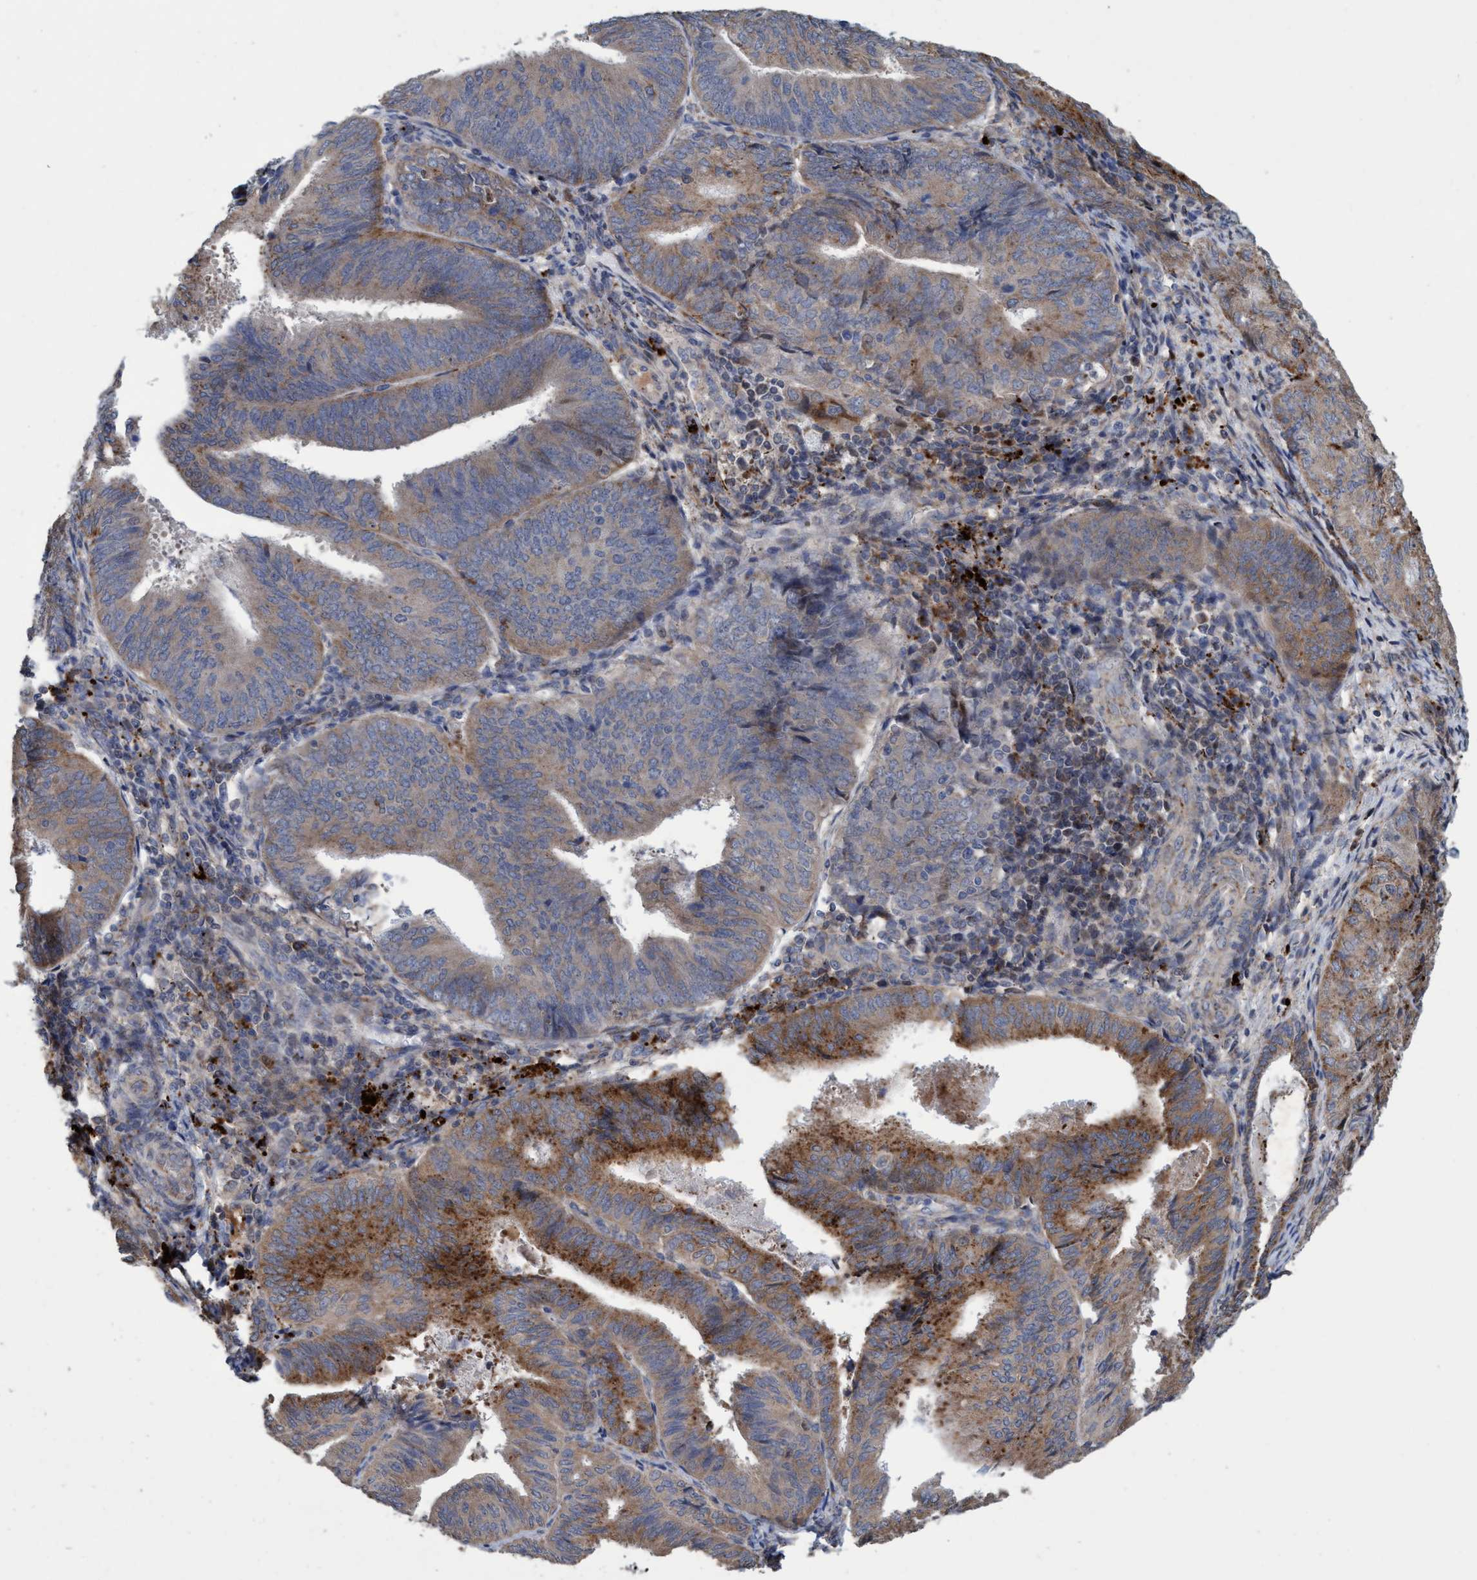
{"staining": {"intensity": "moderate", "quantity": ">75%", "location": "cytoplasmic/membranous"}, "tissue": "endometrial cancer", "cell_type": "Tumor cells", "image_type": "cancer", "snomed": [{"axis": "morphology", "description": "Adenocarcinoma, NOS"}, {"axis": "topography", "description": "Endometrium"}], "caption": "The immunohistochemical stain highlights moderate cytoplasmic/membranous staining in tumor cells of adenocarcinoma (endometrial) tissue.", "gene": "BBS9", "patient": {"sex": "female", "age": 81}}